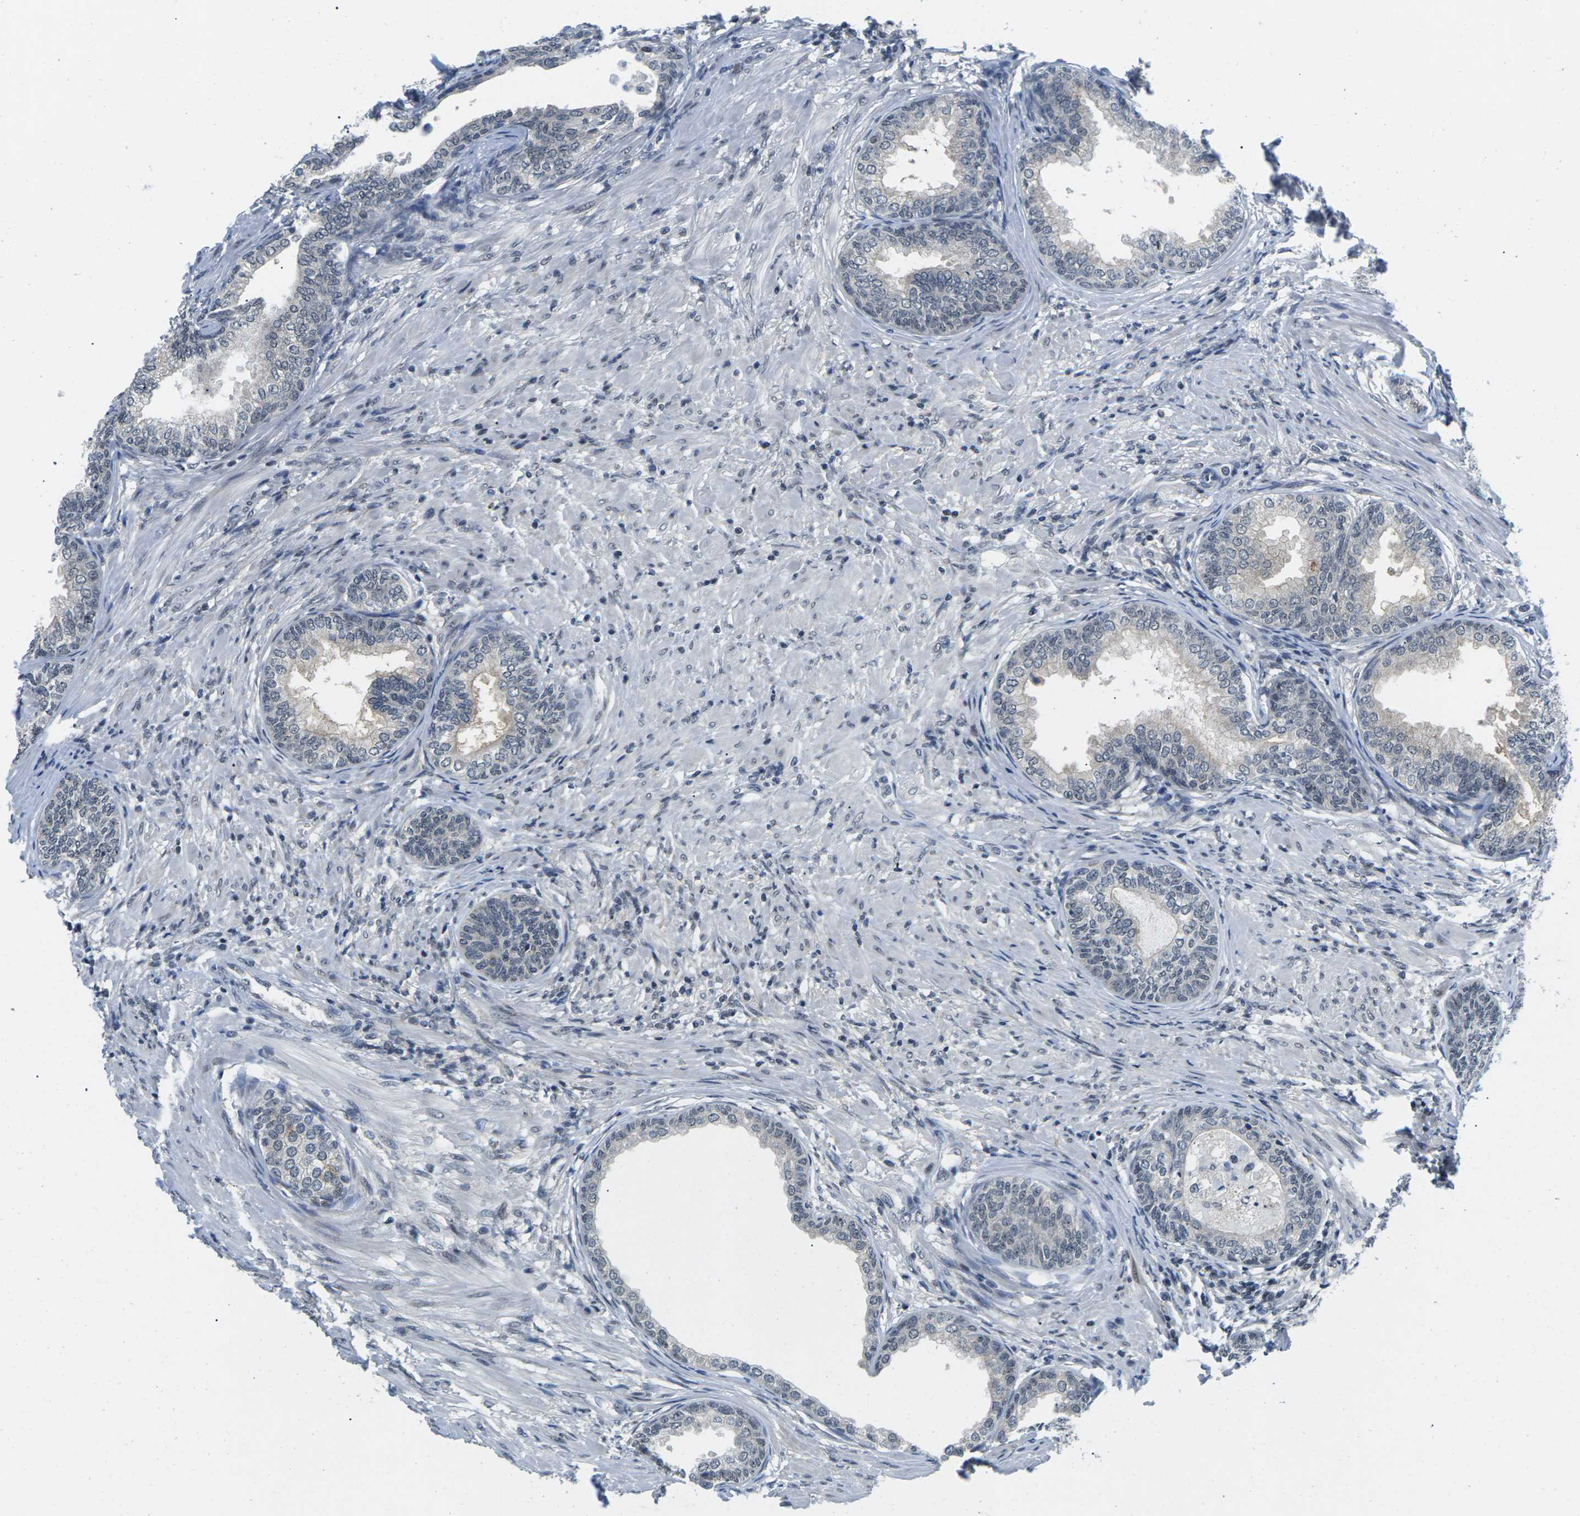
{"staining": {"intensity": "weak", "quantity": "<25%", "location": "nuclear"}, "tissue": "prostate", "cell_type": "Glandular cells", "image_type": "normal", "snomed": [{"axis": "morphology", "description": "Normal tissue, NOS"}, {"axis": "topography", "description": "Prostate"}], "caption": "Immunohistochemistry (IHC) image of unremarkable prostate: prostate stained with DAB displays no significant protein positivity in glandular cells.", "gene": "NSRP1", "patient": {"sex": "male", "age": 76}}